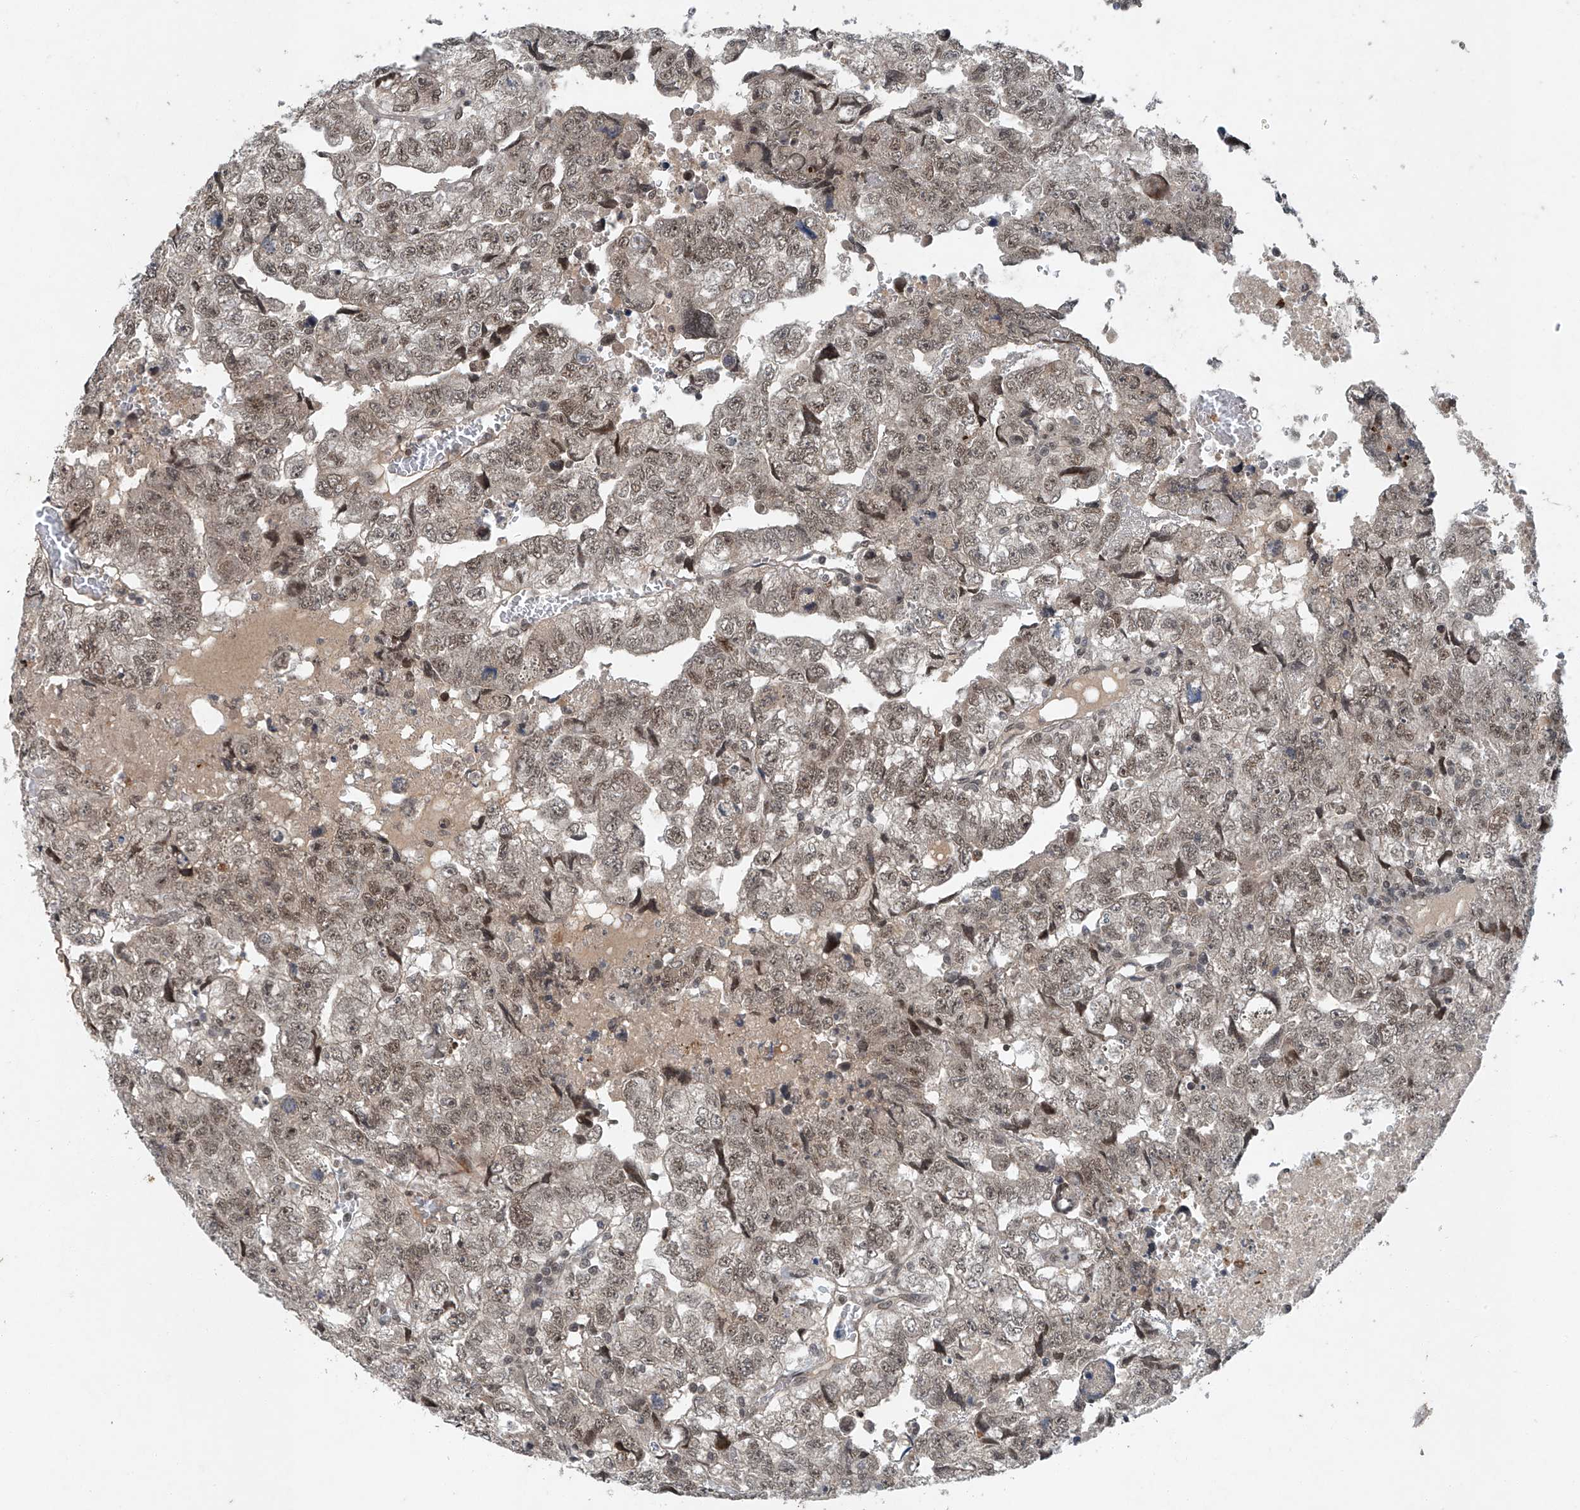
{"staining": {"intensity": "weak", "quantity": ">75%", "location": "nuclear"}, "tissue": "testis cancer", "cell_type": "Tumor cells", "image_type": "cancer", "snomed": [{"axis": "morphology", "description": "Carcinoma, Embryonal, NOS"}, {"axis": "topography", "description": "Testis"}], "caption": "About >75% of tumor cells in human embryonal carcinoma (testis) demonstrate weak nuclear protein staining as visualized by brown immunohistochemical staining.", "gene": "TAF8", "patient": {"sex": "male", "age": 36}}